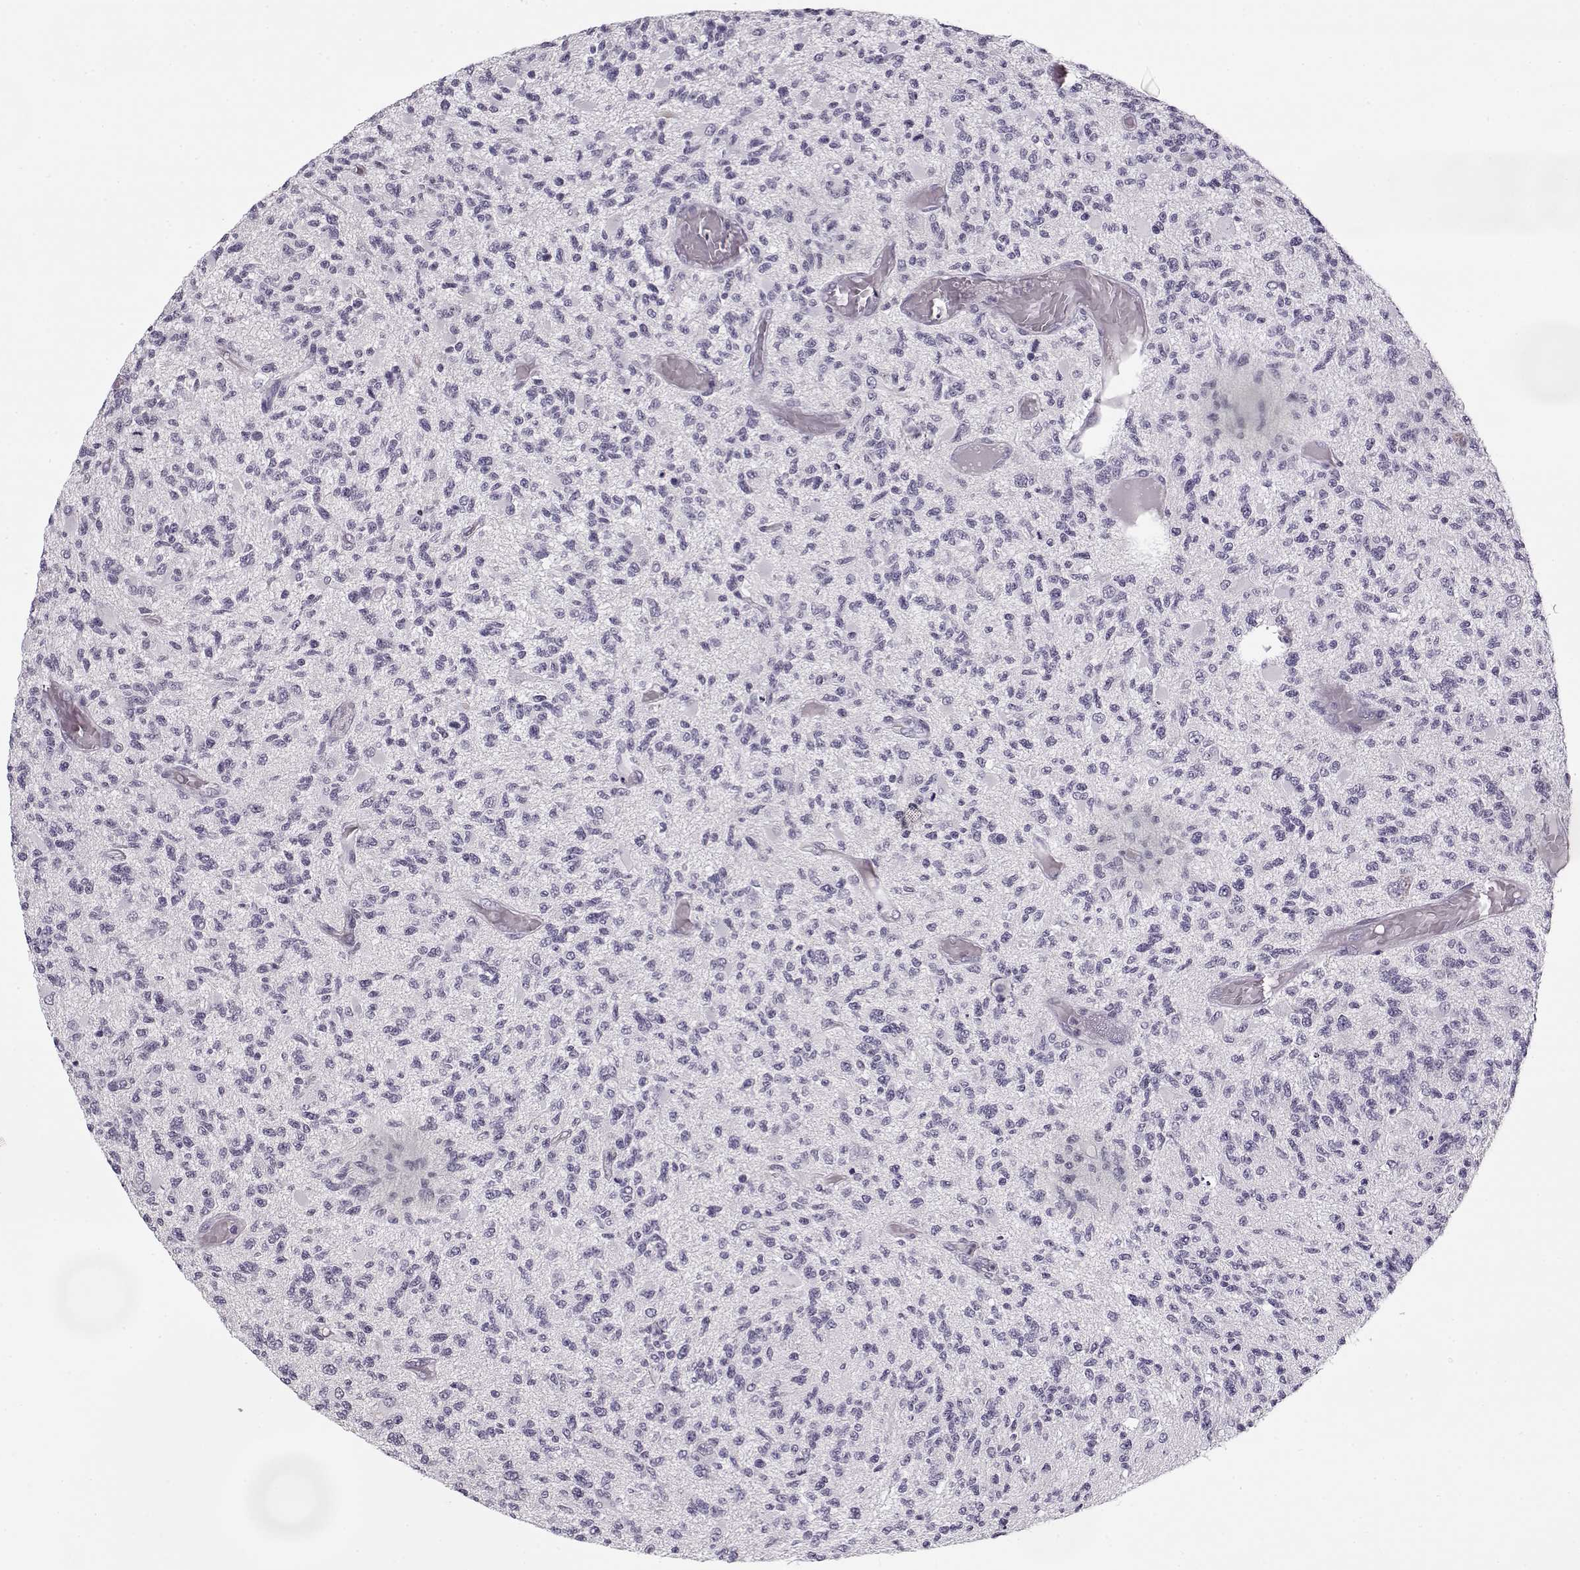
{"staining": {"intensity": "negative", "quantity": "none", "location": "none"}, "tissue": "glioma", "cell_type": "Tumor cells", "image_type": "cancer", "snomed": [{"axis": "morphology", "description": "Glioma, malignant, High grade"}, {"axis": "topography", "description": "Brain"}], "caption": "A histopathology image of human glioma is negative for staining in tumor cells.", "gene": "PNMT", "patient": {"sex": "female", "age": 63}}